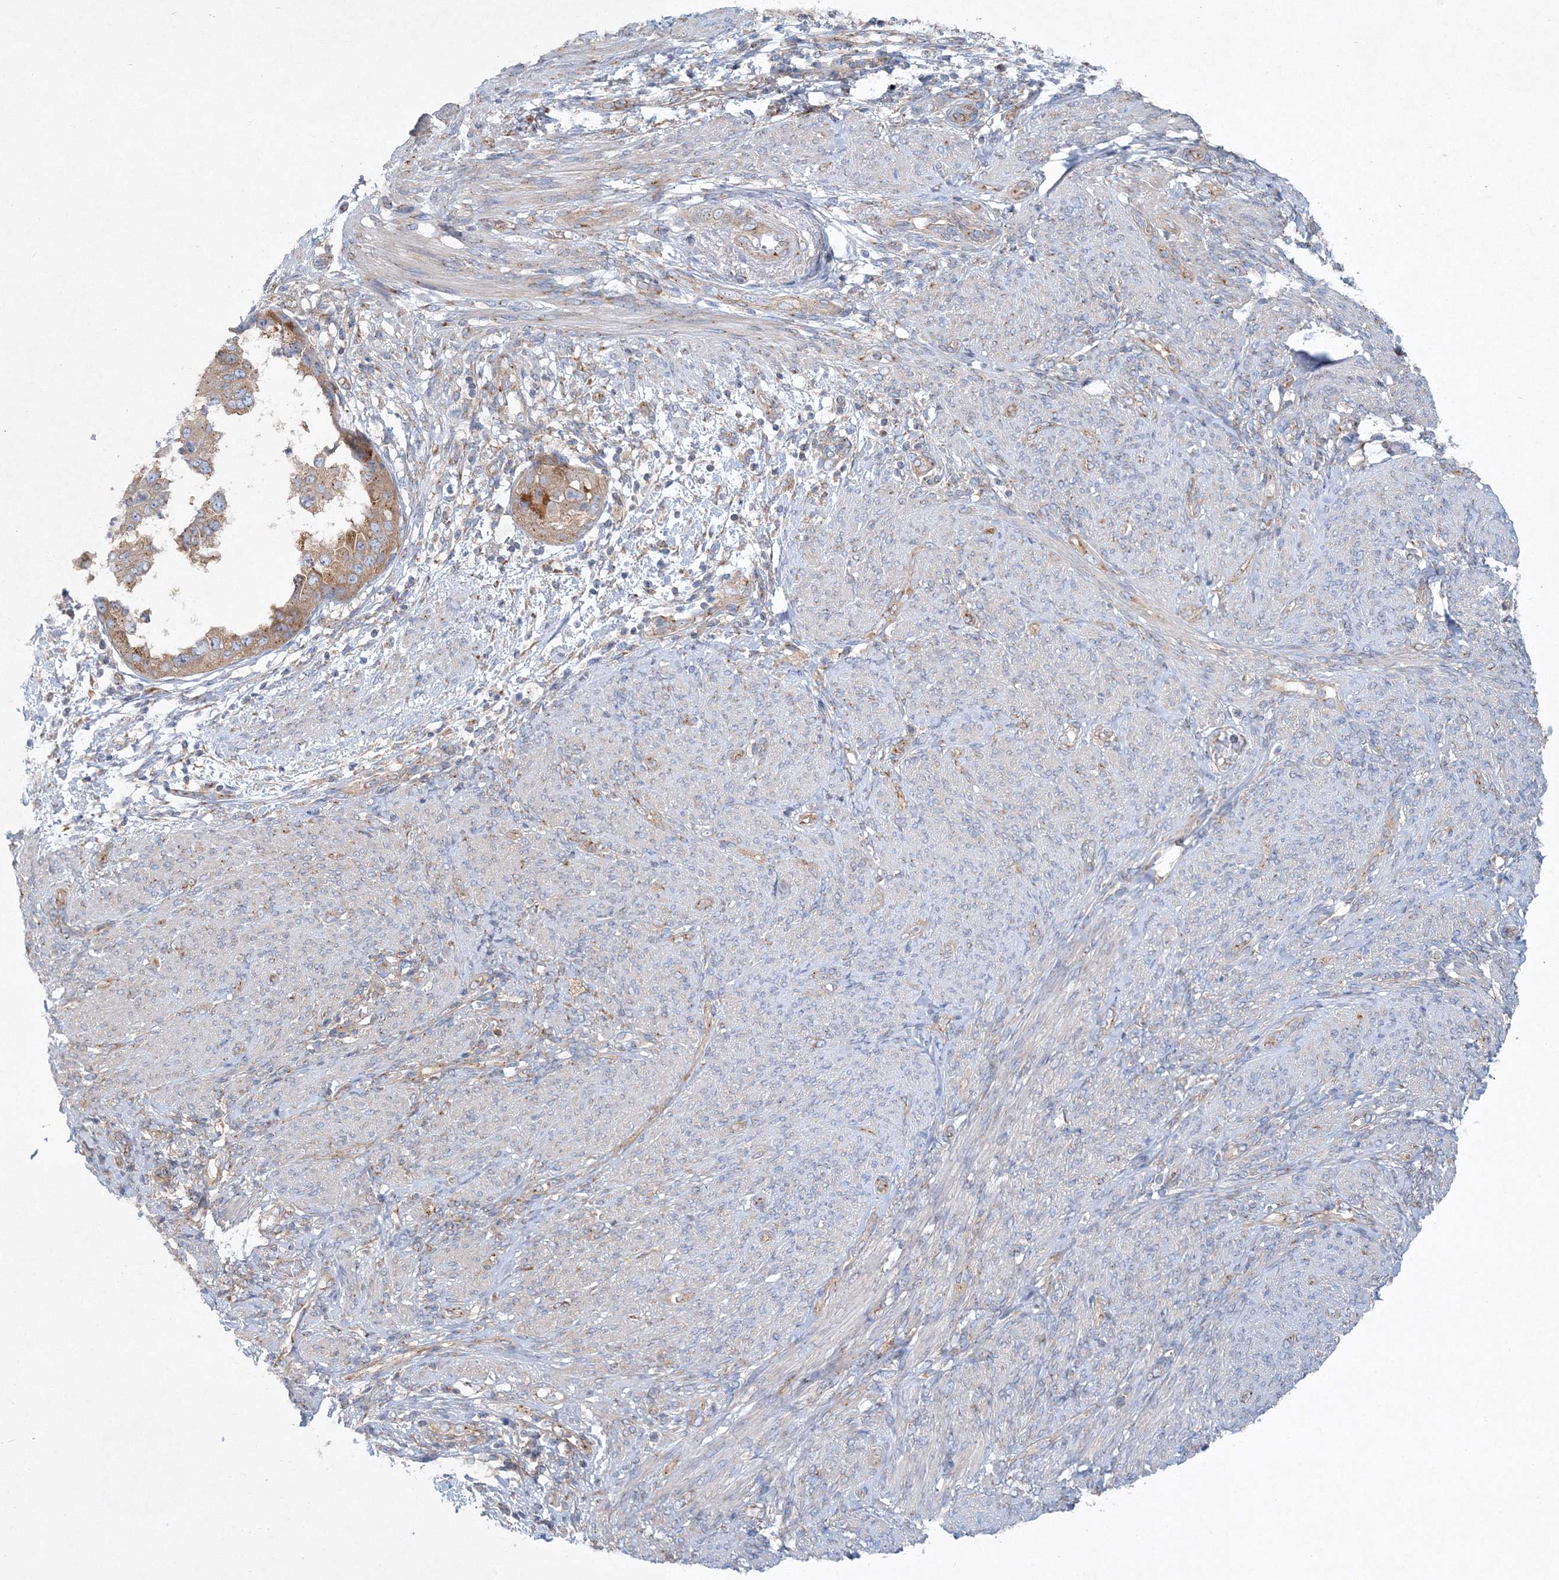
{"staining": {"intensity": "moderate", "quantity": ">75%", "location": "cytoplasmic/membranous"}, "tissue": "endometrial cancer", "cell_type": "Tumor cells", "image_type": "cancer", "snomed": [{"axis": "morphology", "description": "Adenocarcinoma, NOS"}, {"axis": "topography", "description": "Endometrium"}], "caption": "This is an image of immunohistochemistry staining of endometrial cancer (adenocarcinoma), which shows moderate positivity in the cytoplasmic/membranous of tumor cells.", "gene": "SEC23IP", "patient": {"sex": "female", "age": 85}}